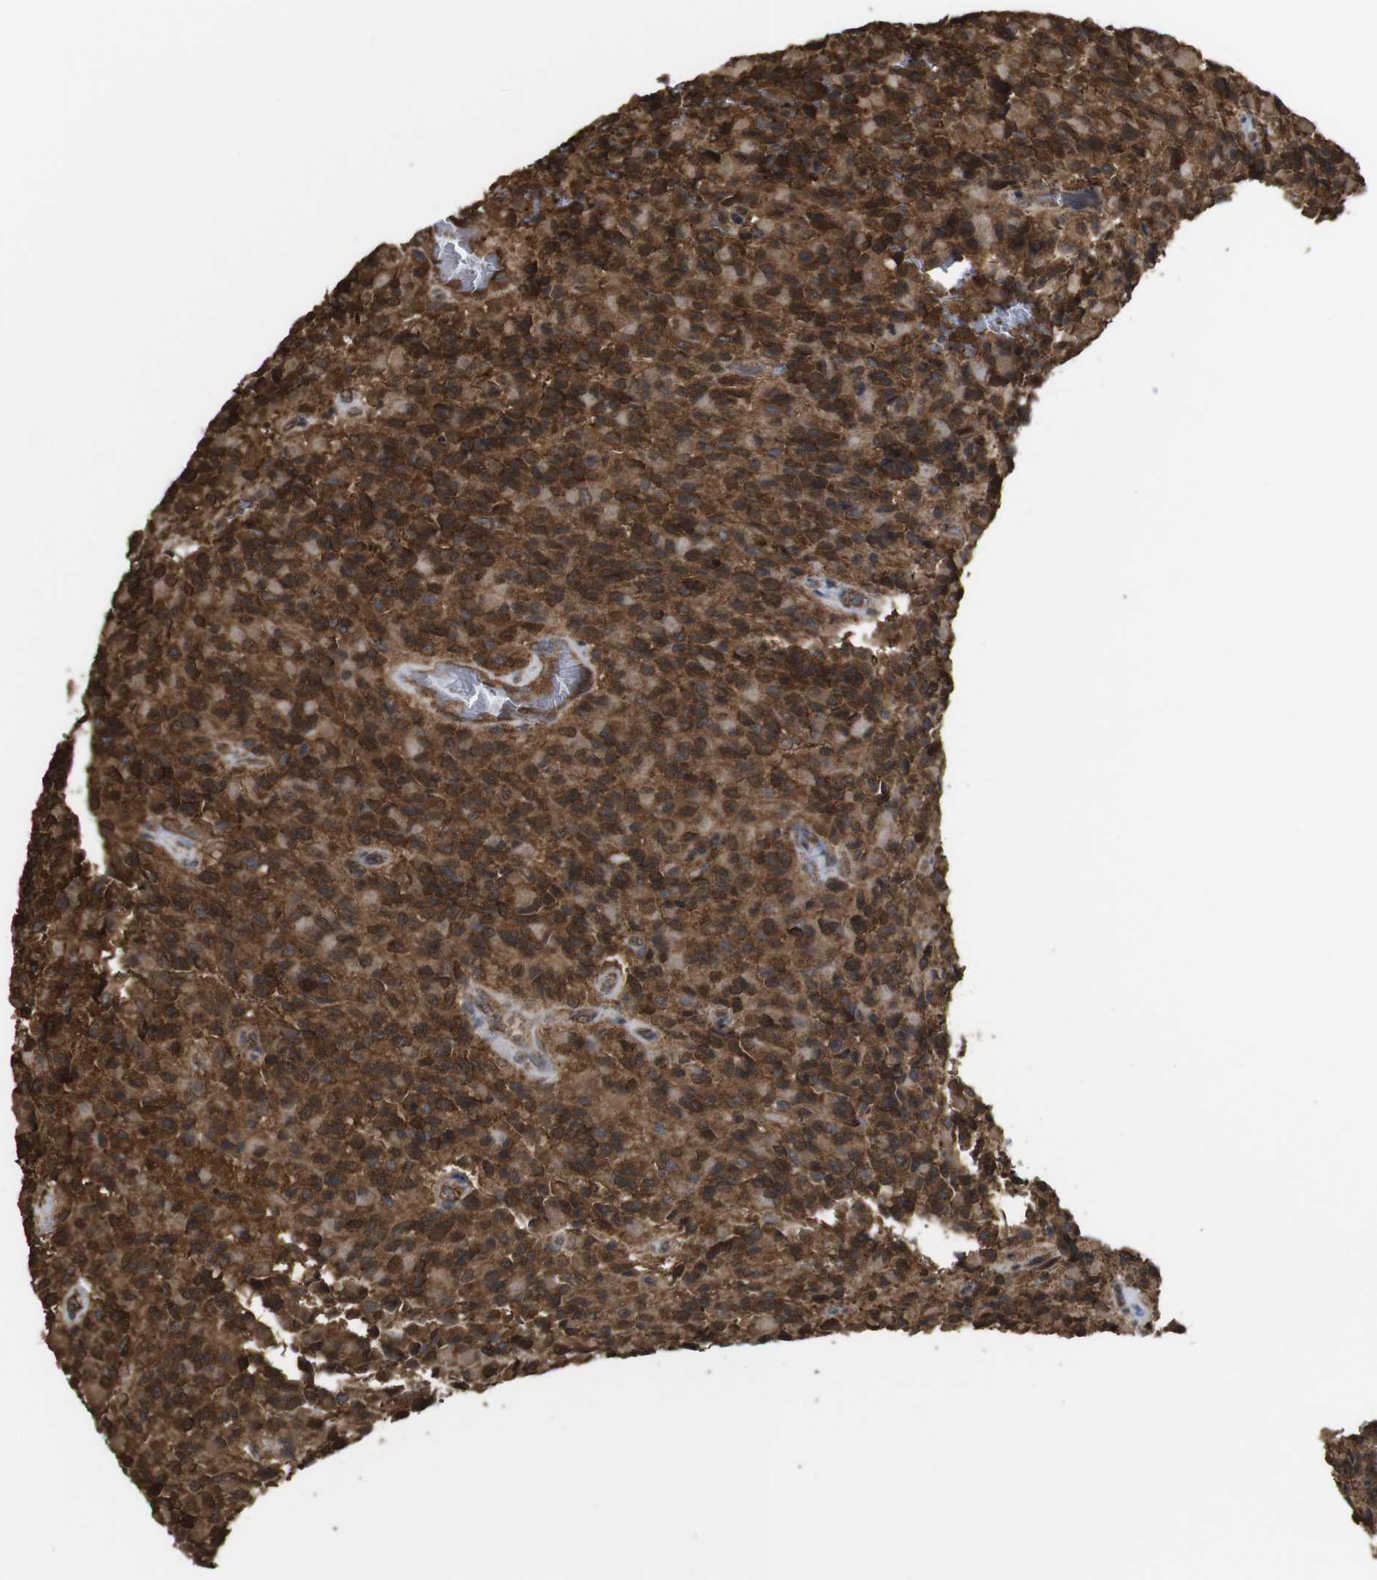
{"staining": {"intensity": "strong", "quantity": ">75%", "location": "cytoplasmic/membranous"}, "tissue": "glioma", "cell_type": "Tumor cells", "image_type": "cancer", "snomed": [{"axis": "morphology", "description": "Glioma, malignant, High grade"}, {"axis": "topography", "description": "Brain"}], "caption": "Immunohistochemistry image of neoplastic tissue: malignant glioma (high-grade) stained using IHC displays high levels of strong protein expression localized specifically in the cytoplasmic/membranous of tumor cells, appearing as a cytoplasmic/membranous brown color.", "gene": "YWHAG", "patient": {"sex": "male", "age": 71}}